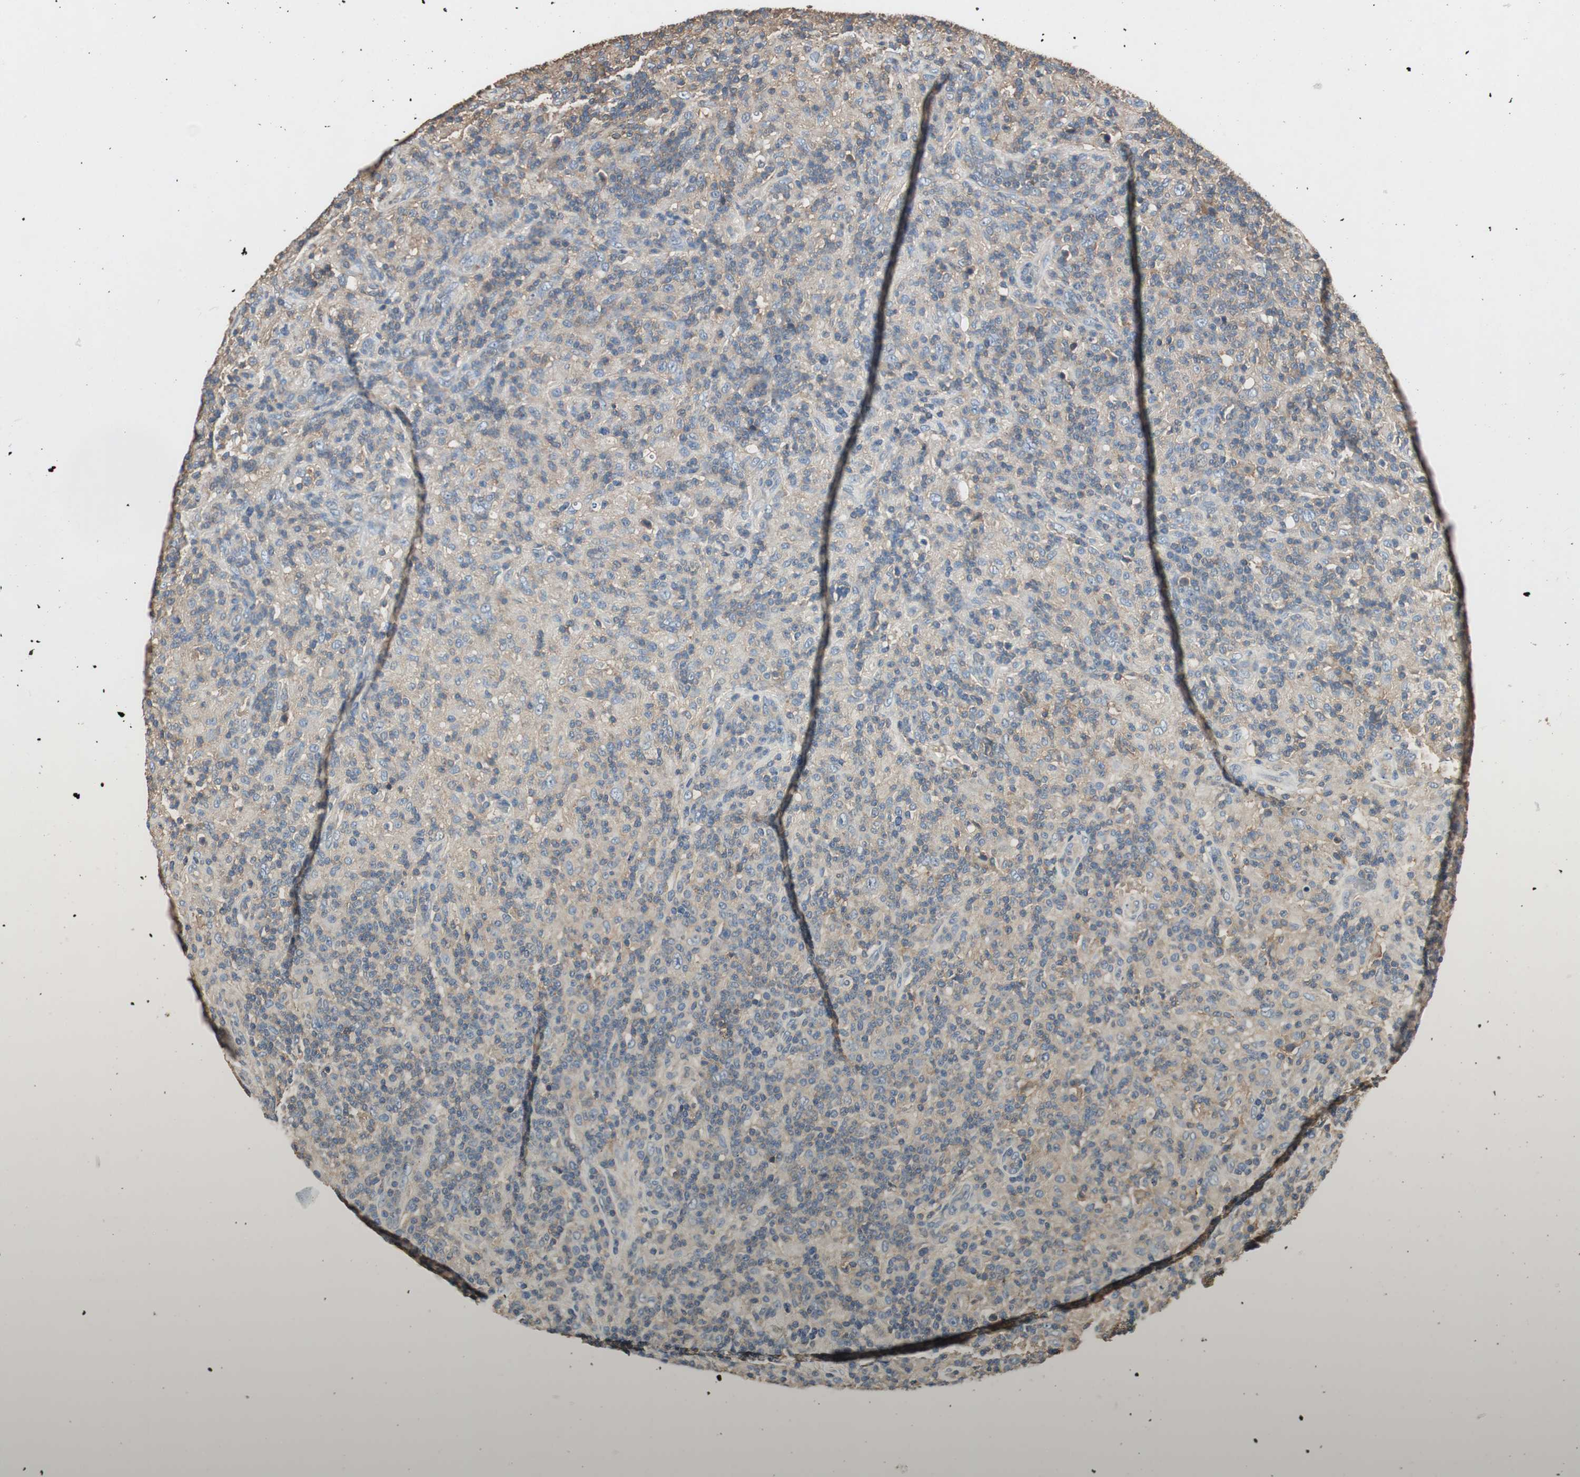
{"staining": {"intensity": "negative", "quantity": "none", "location": "none"}, "tissue": "lymphoma", "cell_type": "Tumor cells", "image_type": "cancer", "snomed": [{"axis": "morphology", "description": "Hodgkin's disease, NOS"}, {"axis": "topography", "description": "Lymph node"}], "caption": "Immunohistochemistry of human Hodgkin's disease shows no staining in tumor cells.", "gene": "TNFRSF14", "patient": {"sex": "male", "age": 70}}